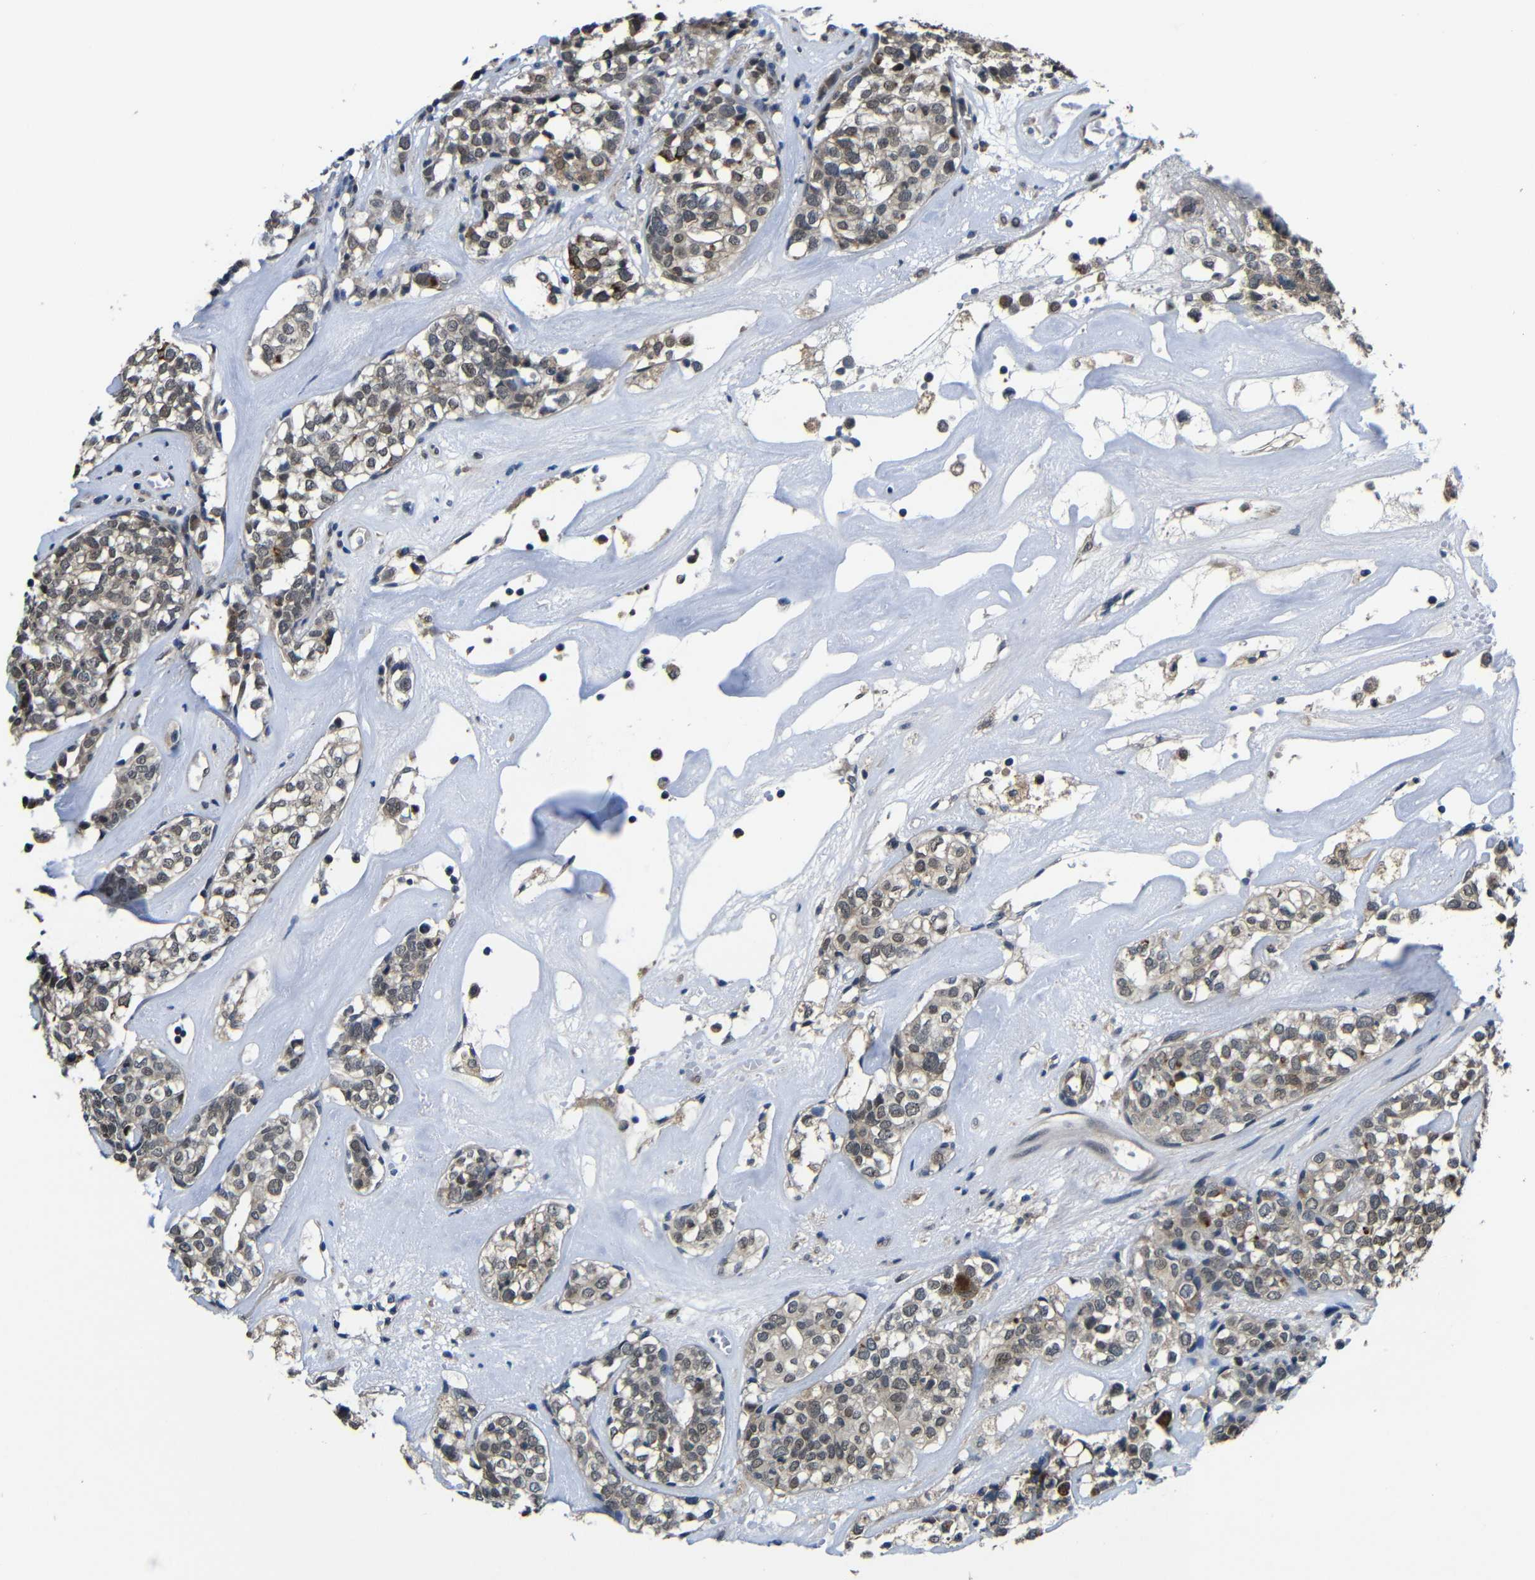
{"staining": {"intensity": "moderate", "quantity": "<25%", "location": "cytoplasmic/membranous"}, "tissue": "head and neck cancer", "cell_type": "Tumor cells", "image_type": "cancer", "snomed": [{"axis": "morphology", "description": "Adenocarcinoma, NOS"}, {"axis": "topography", "description": "Salivary gland"}, {"axis": "topography", "description": "Head-Neck"}], "caption": "A brown stain shows moderate cytoplasmic/membranous positivity of a protein in adenocarcinoma (head and neck) tumor cells. (DAB (3,3'-diaminobenzidine) IHC, brown staining for protein, blue staining for nuclei).", "gene": "FAM172A", "patient": {"sex": "female", "age": 65}}